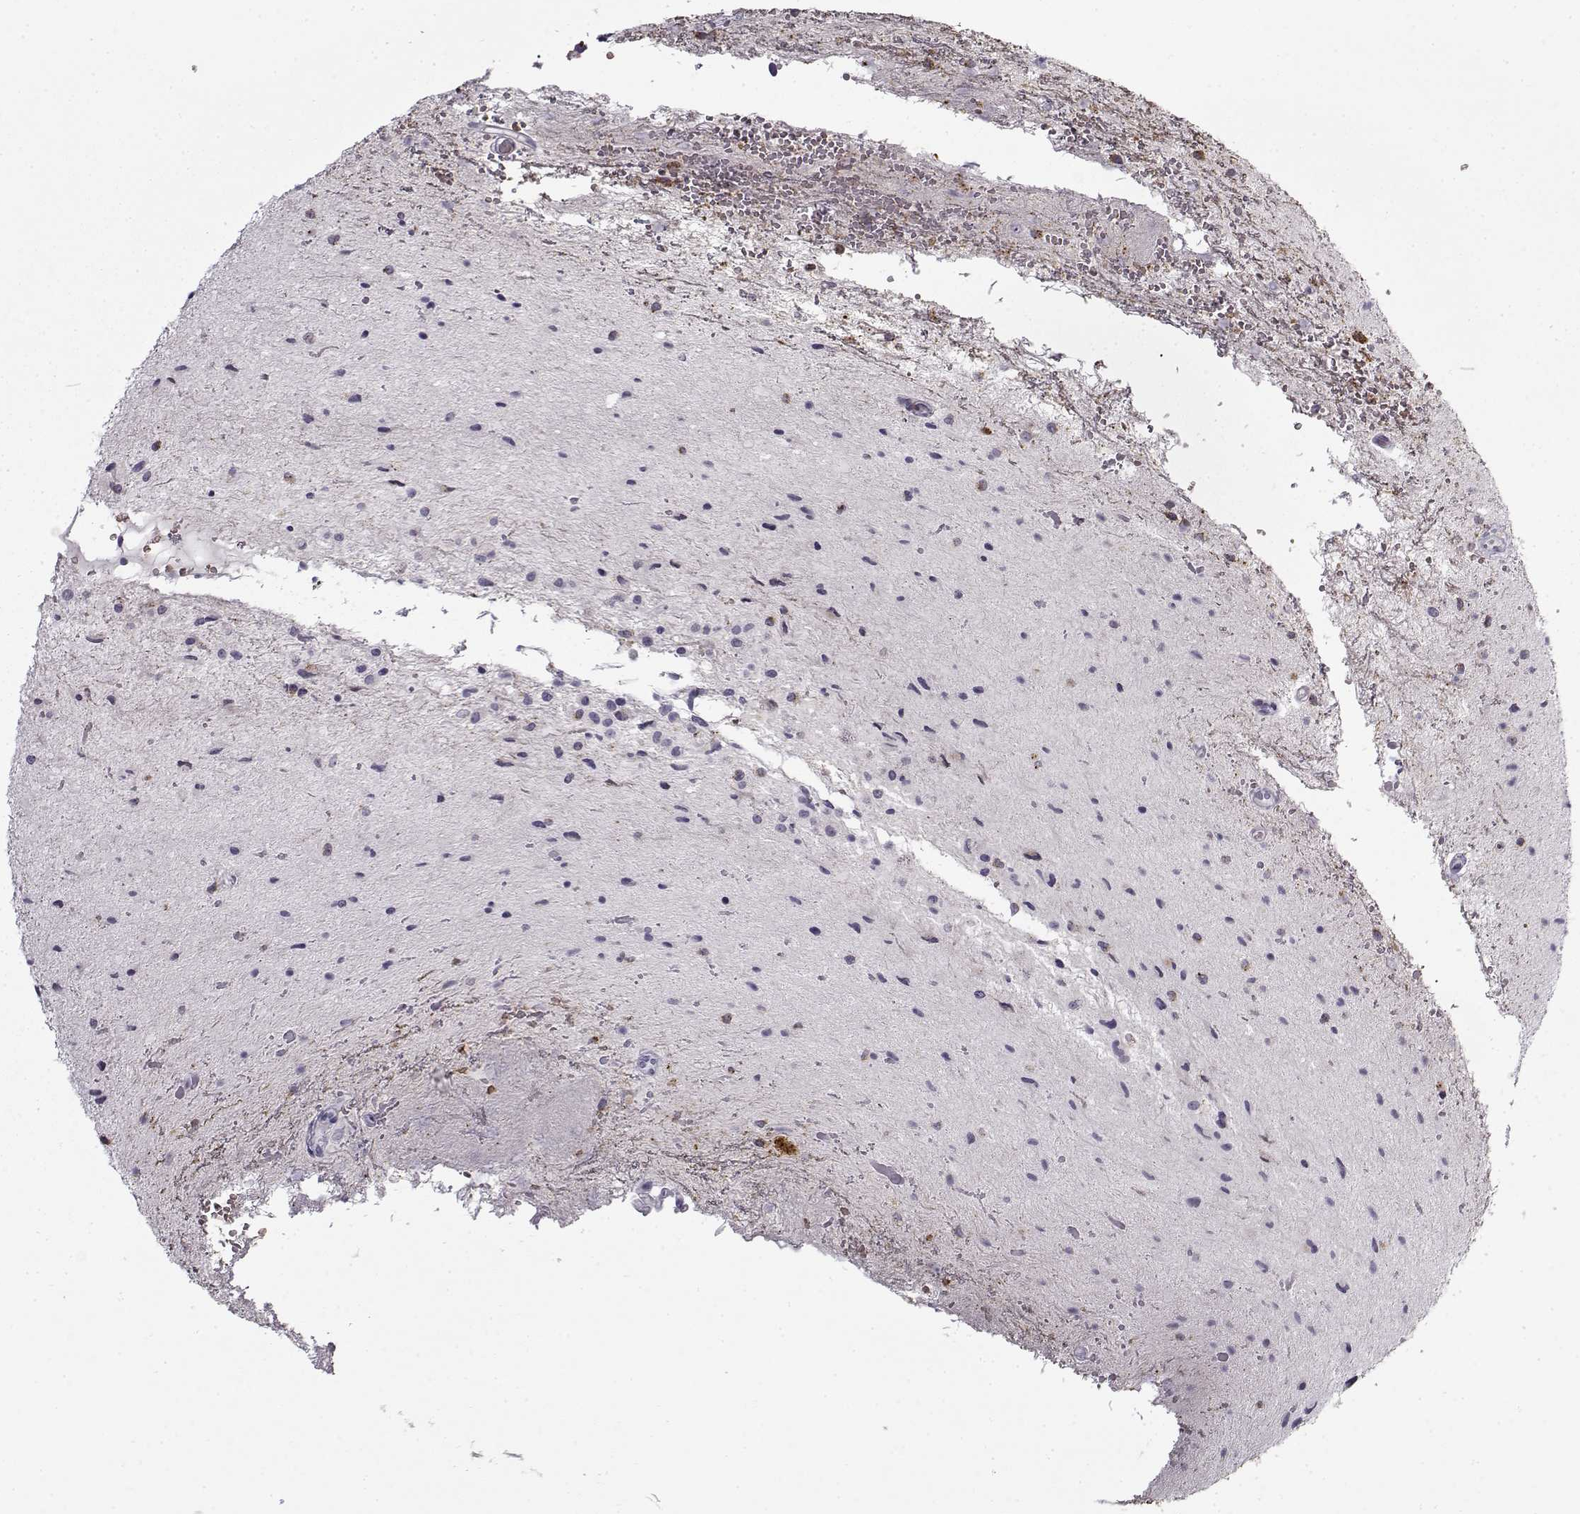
{"staining": {"intensity": "negative", "quantity": "none", "location": "none"}, "tissue": "glioma", "cell_type": "Tumor cells", "image_type": "cancer", "snomed": [{"axis": "morphology", "description": "Glioma, malignant, Low grade"}, {"axis": "topography", "description": "Cerebellum"}], "caption": "Human glioma stained for a protein using immunohistochemistry exhibits no expression in tumor cells.", "gene": "SNCA", "patient": {"sex": "female", "age": 14}}